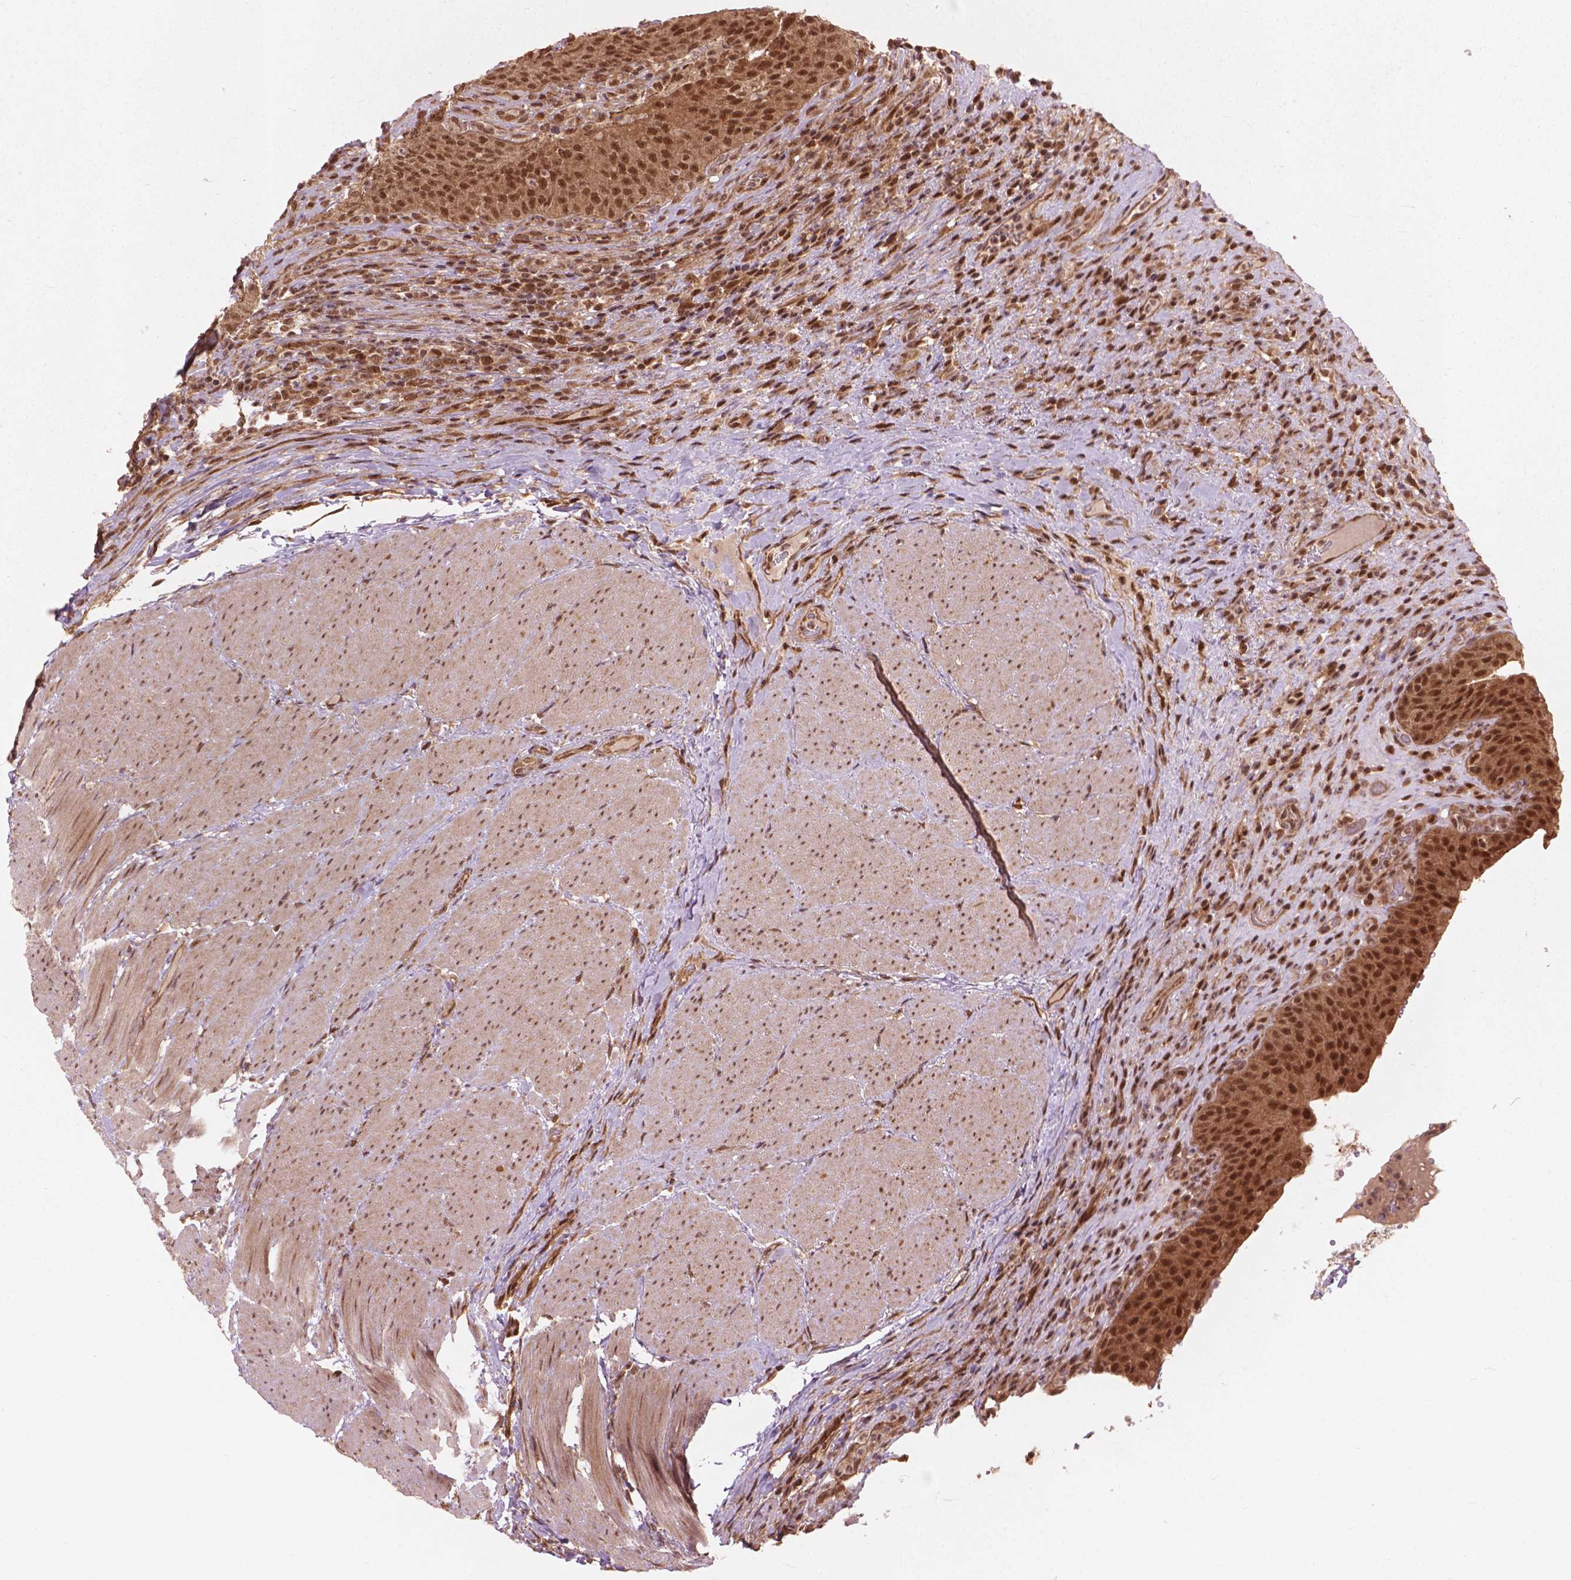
{"staining": {"intensity": "strong", "quantity": ">75%", "location": "cytoplasmic/membranous,nuclear"}, "tissue": "urinary bladder", "cell_type": "Urothelial cells", "image_type": "normal", "snomed": [{"axis": "morphology", "description": "Normal tissue, NOS"}, {"axis": "topography", "description": "Urinary bladder"}, {"axis": "topography", "description": "Peripheral nerve tissue"}], "caption": "Approximately >75% of urothelial cells in normal human urinary bladder demonstrate strong cytoplasmic/membranous,nuclear protein expression as visualized by brown immunohistochemical staining.", "gene": "SSU72", "patient": {"sex": "male", "age": 66}}